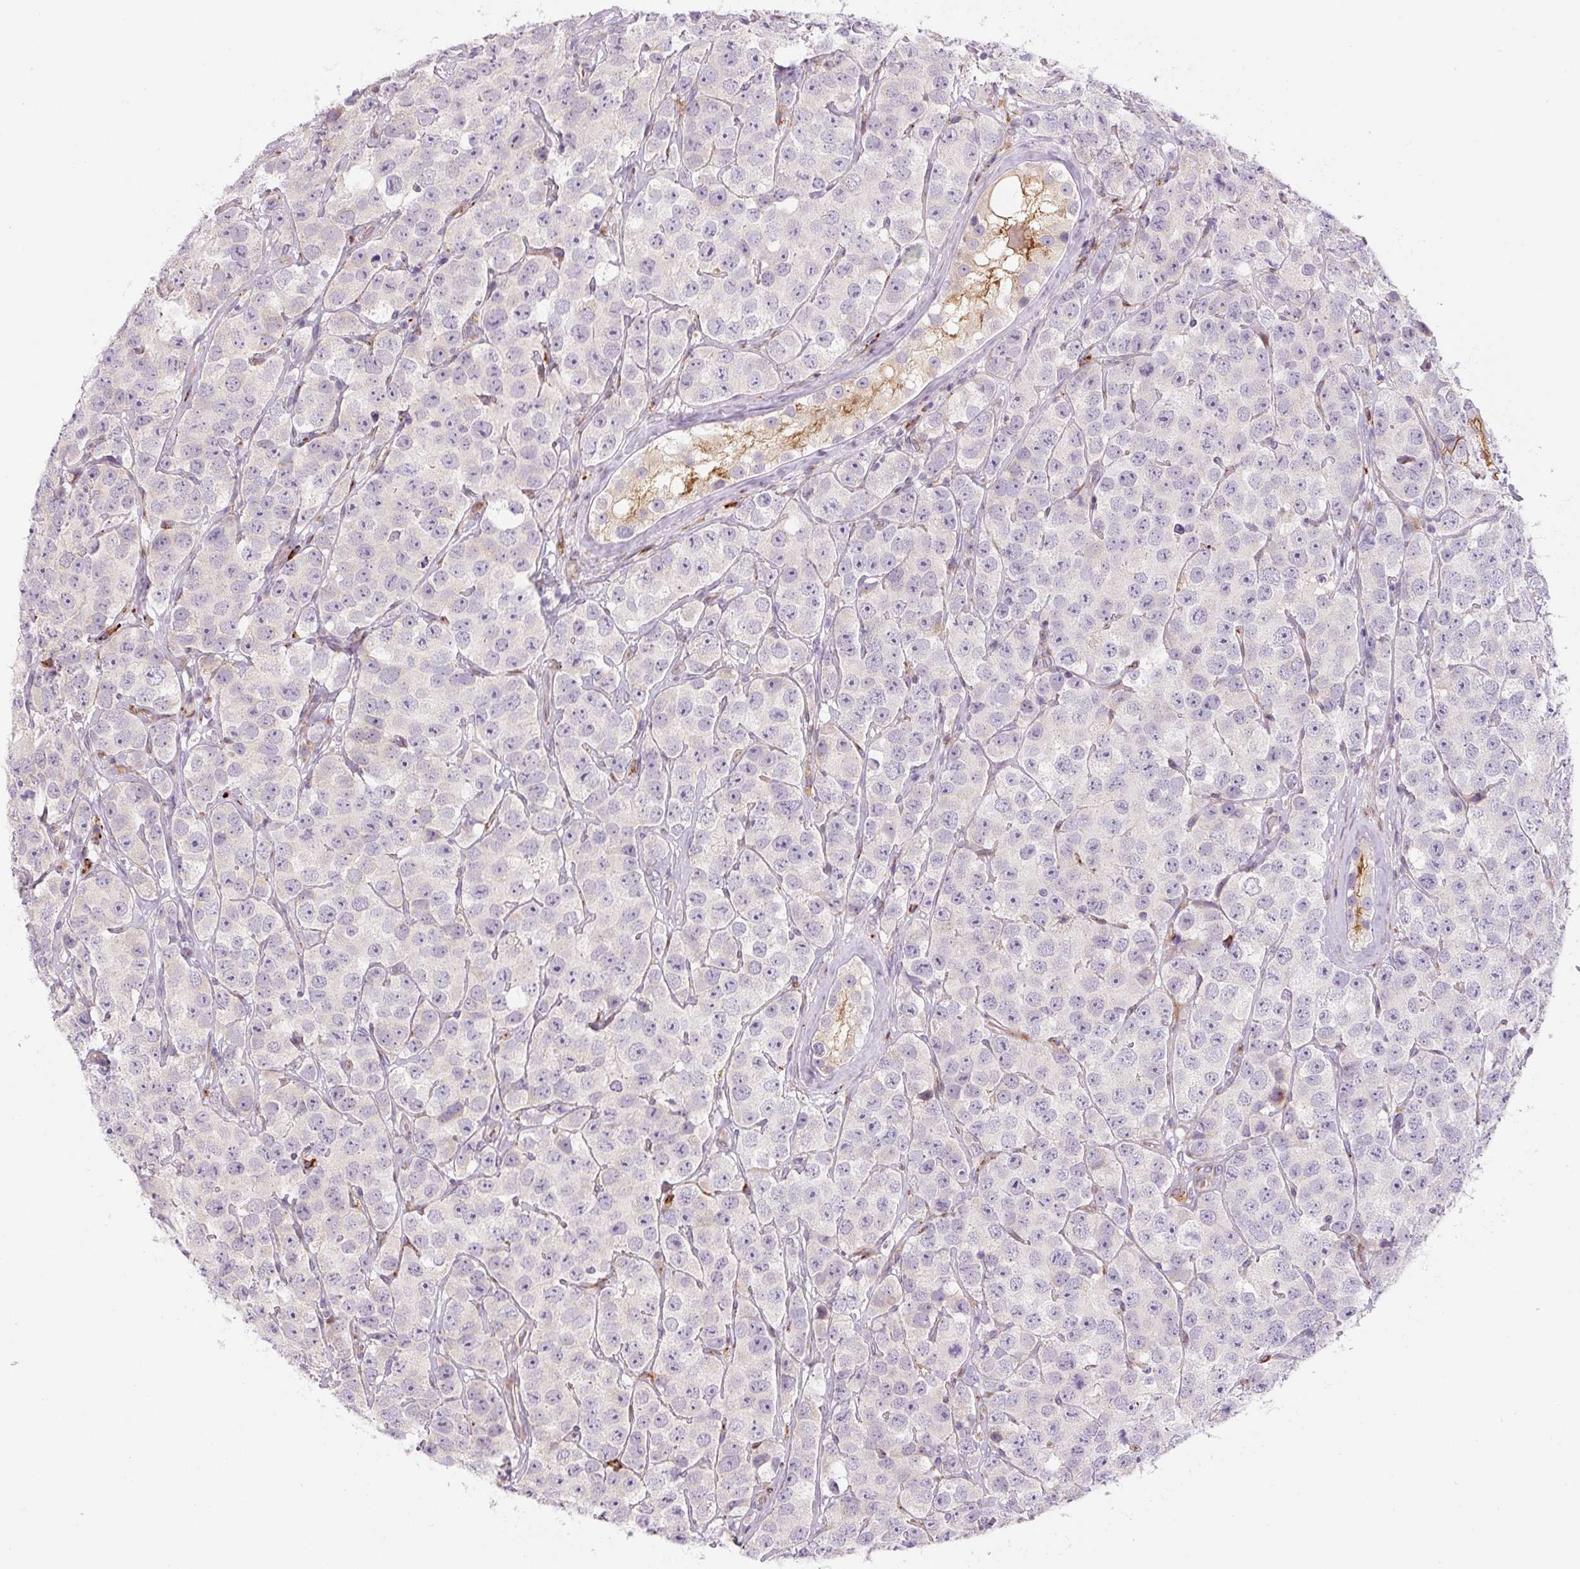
{"staining": {"intensity": "negative", "quantity": "none", "location": "none"}, "tissue": "testis cancer", "cell_type": "Tumor cells", "image_type": "cancer", "snomed": [{"axis": "morphology", "description": "Seminoma, NOS"}, {"axis": "topography", "description": "Testis"}], "caption": "A high-resolution micrograph shows immunohistochemistry (IHC) staining of testis cancer, which shows no significant staining in tumor cells.", "gene": "DISP3", "patient": {"sex": "male", "age": 28}}